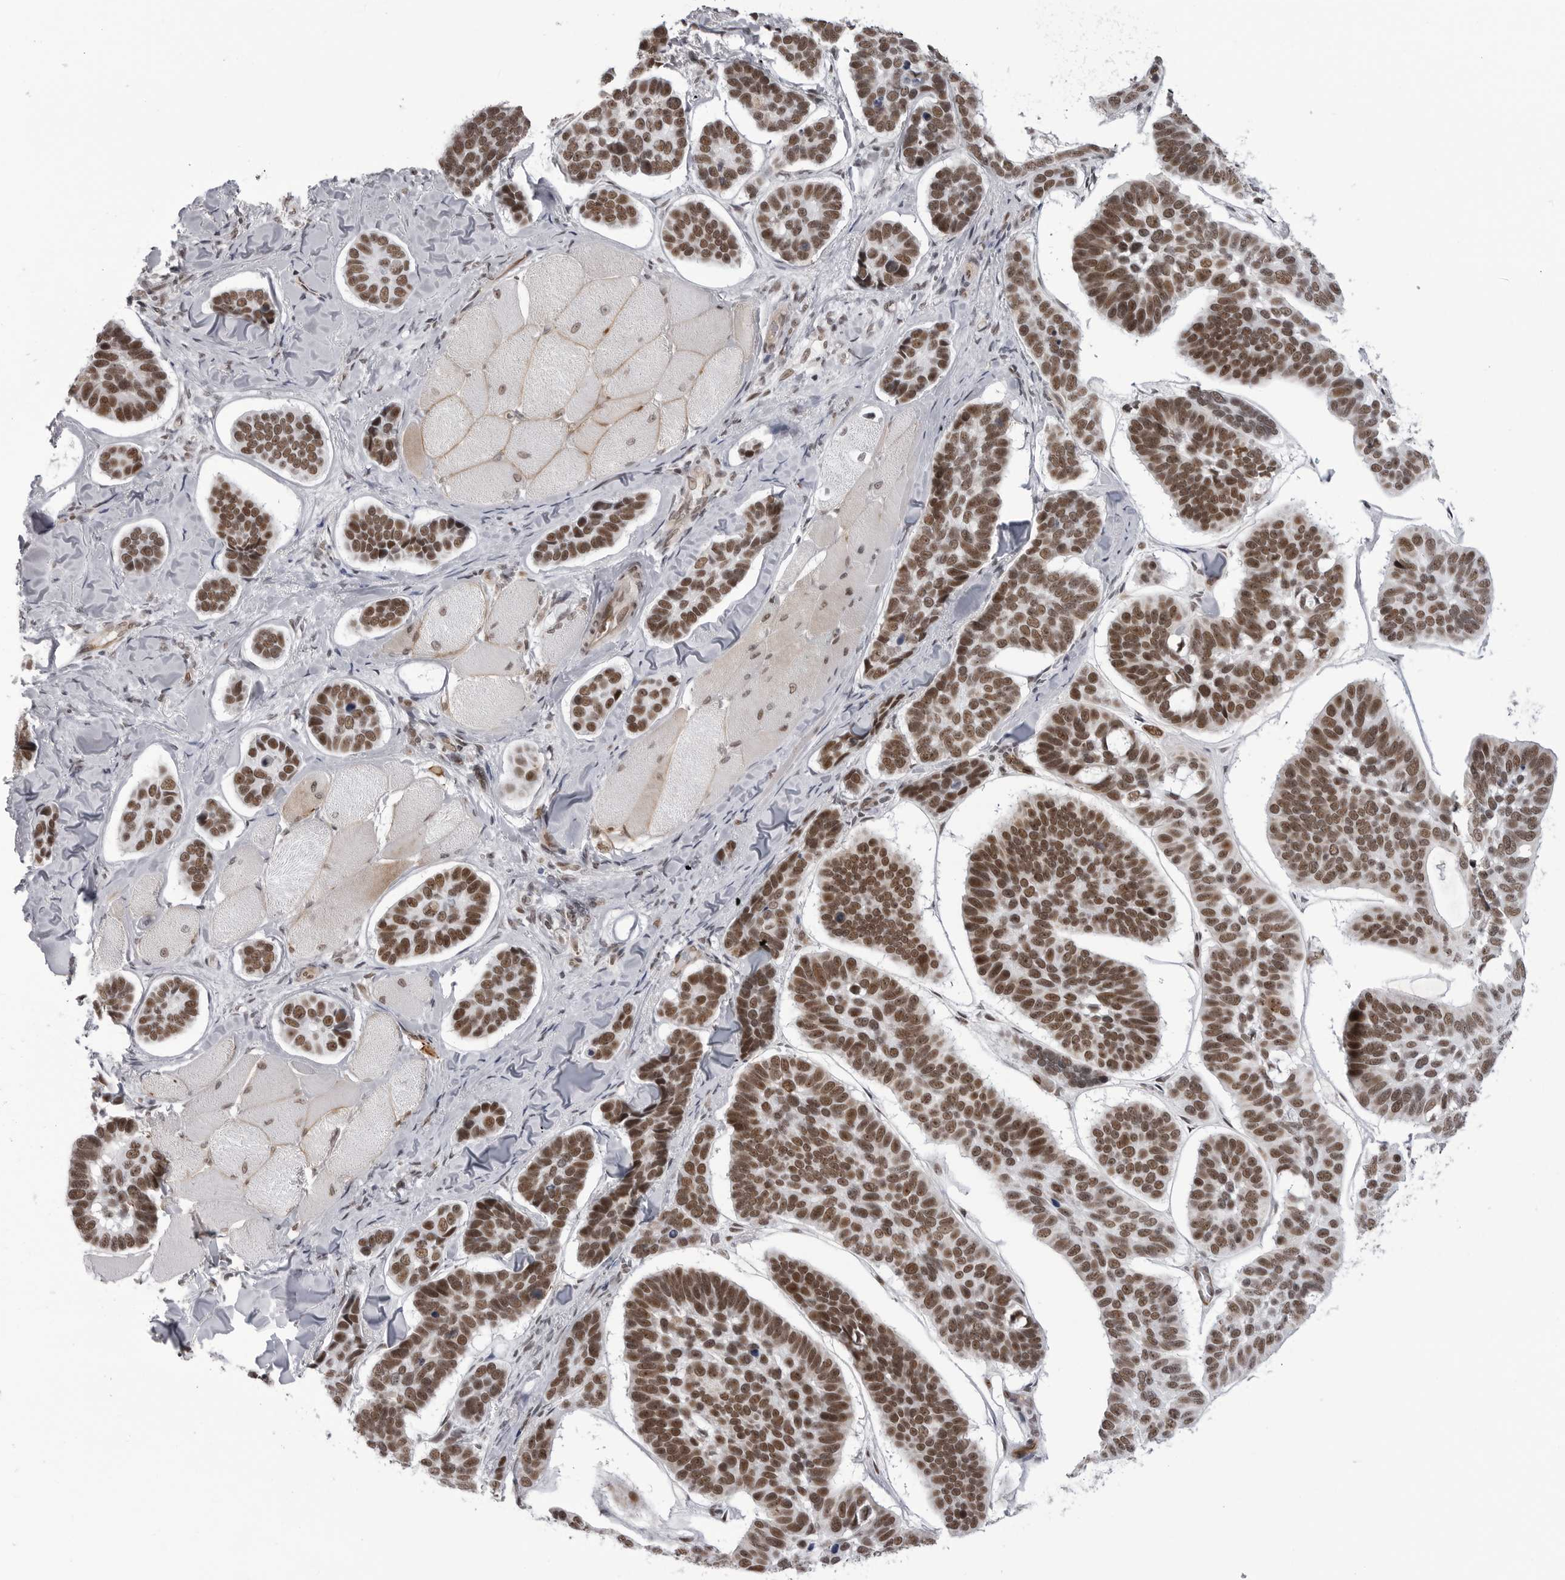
{"staining": {"intensity": "strong", "quantity": ">75%", "location": "nuclear"}, "tissue": "skin cancer", "cell_type": "Tumor cells", "image_type": "cancer", "snomed": [{"axis": "morphology", "description": "Basal cell carcinoma"}, {"axis": "topography", "description": "Skin"}], "caption": "Basal cell carcinoma (skin) stained with immunohistochemistry (IHC) reveals strong nuclear staining in approximately >75% of tumor cells.", "gene": "RNF26", "patient": {"sex": "male", "age": 62}}